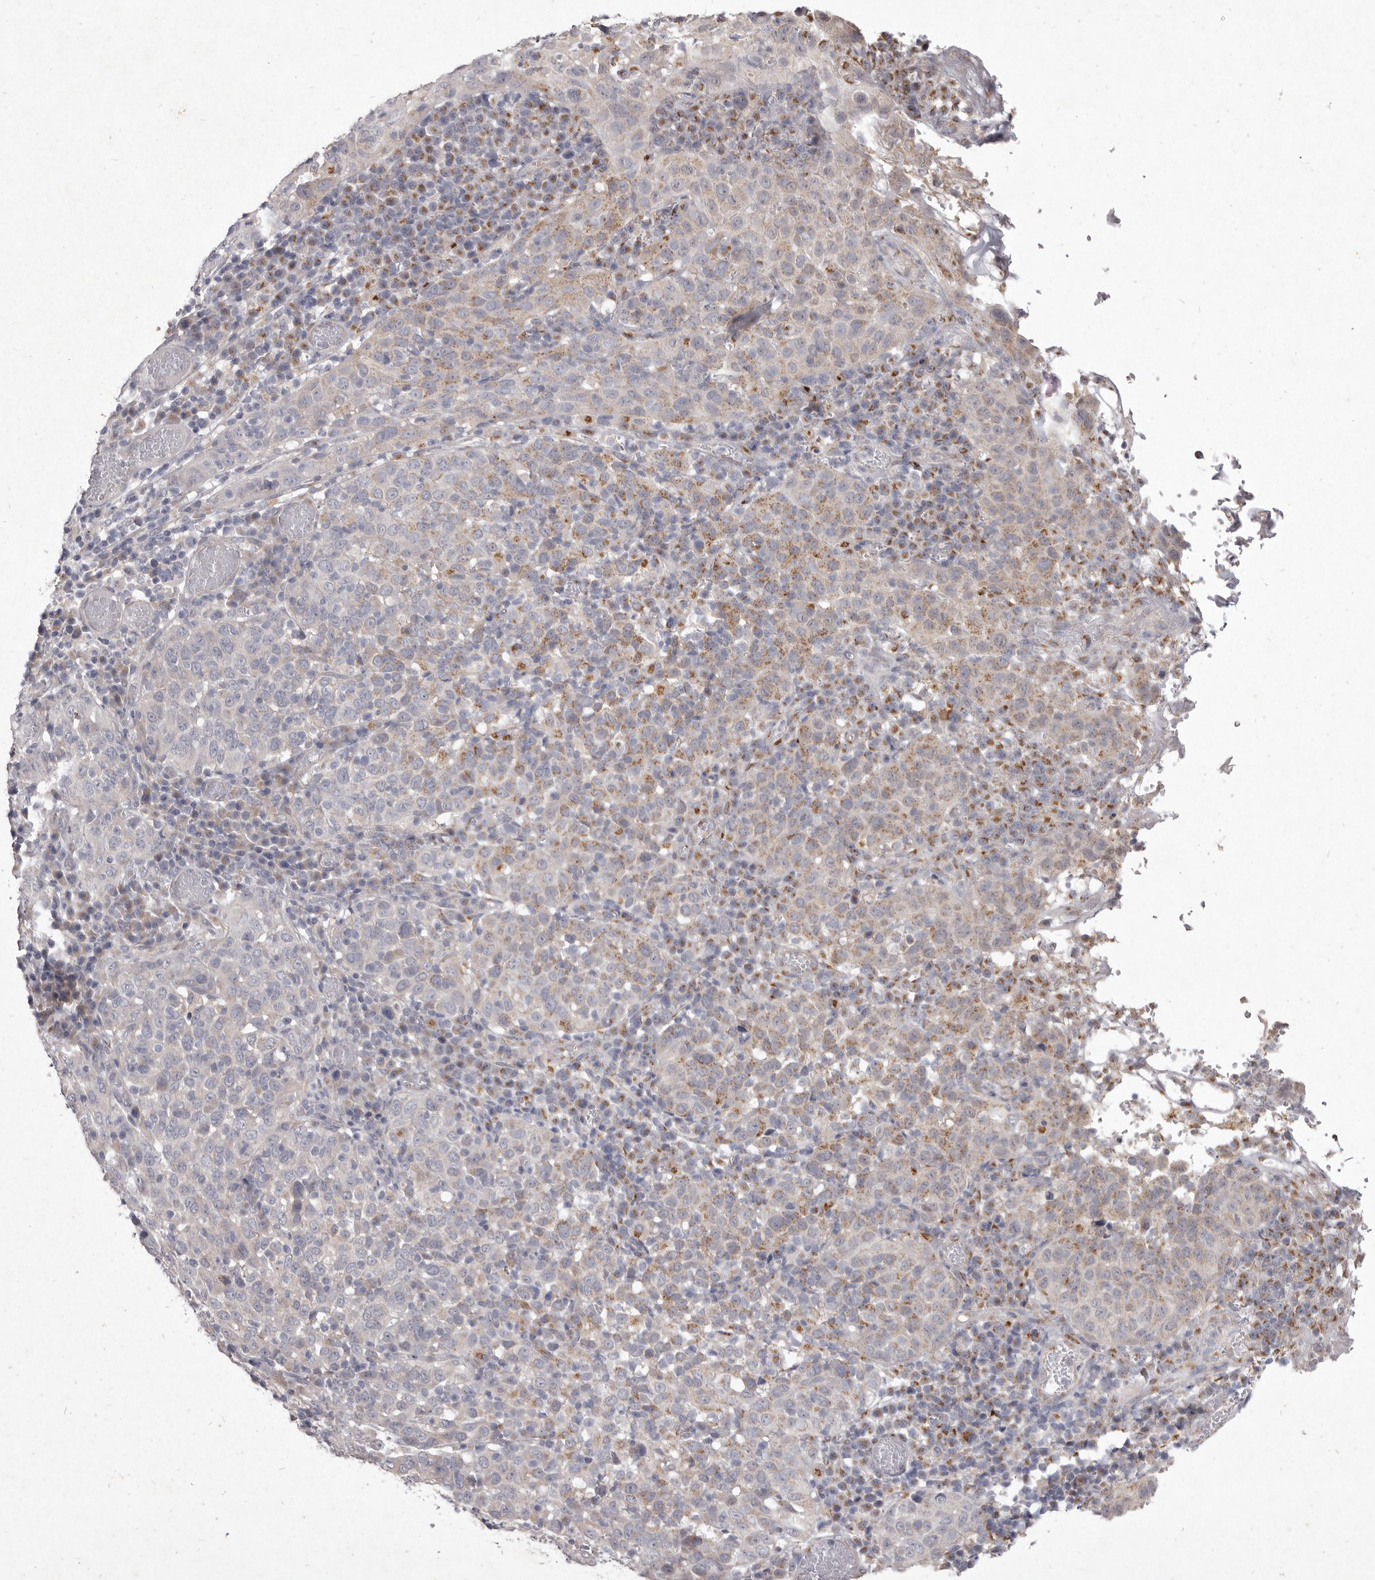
{"staining": {"intensity": "weak", "quantity": "25%-75%", "location": "cytoplasmic/membranous"}, "tissue": "cervical cancer", "cell_type": "Tumor cells", "image_type": "cancer", "snomed": [{"axis": "morphology", "description": "Squamous cell carcinoma, NOS"}, {"axis": "topography", "description": "Cervix"}], "caption": "IHC staining of cervical cancer, which exhibits low levels of weak cytoplasmic/membranous staining in about 25%-75% of tumor cells indicating weak cytoplasmic/membranous protein staining. The staining was performed using DAB (brown) for protein detection and nuclei were counterstained in hematoxylin (blue).", "gene": "P2RX6", "patient": {"sex": "female", "age": 46}}